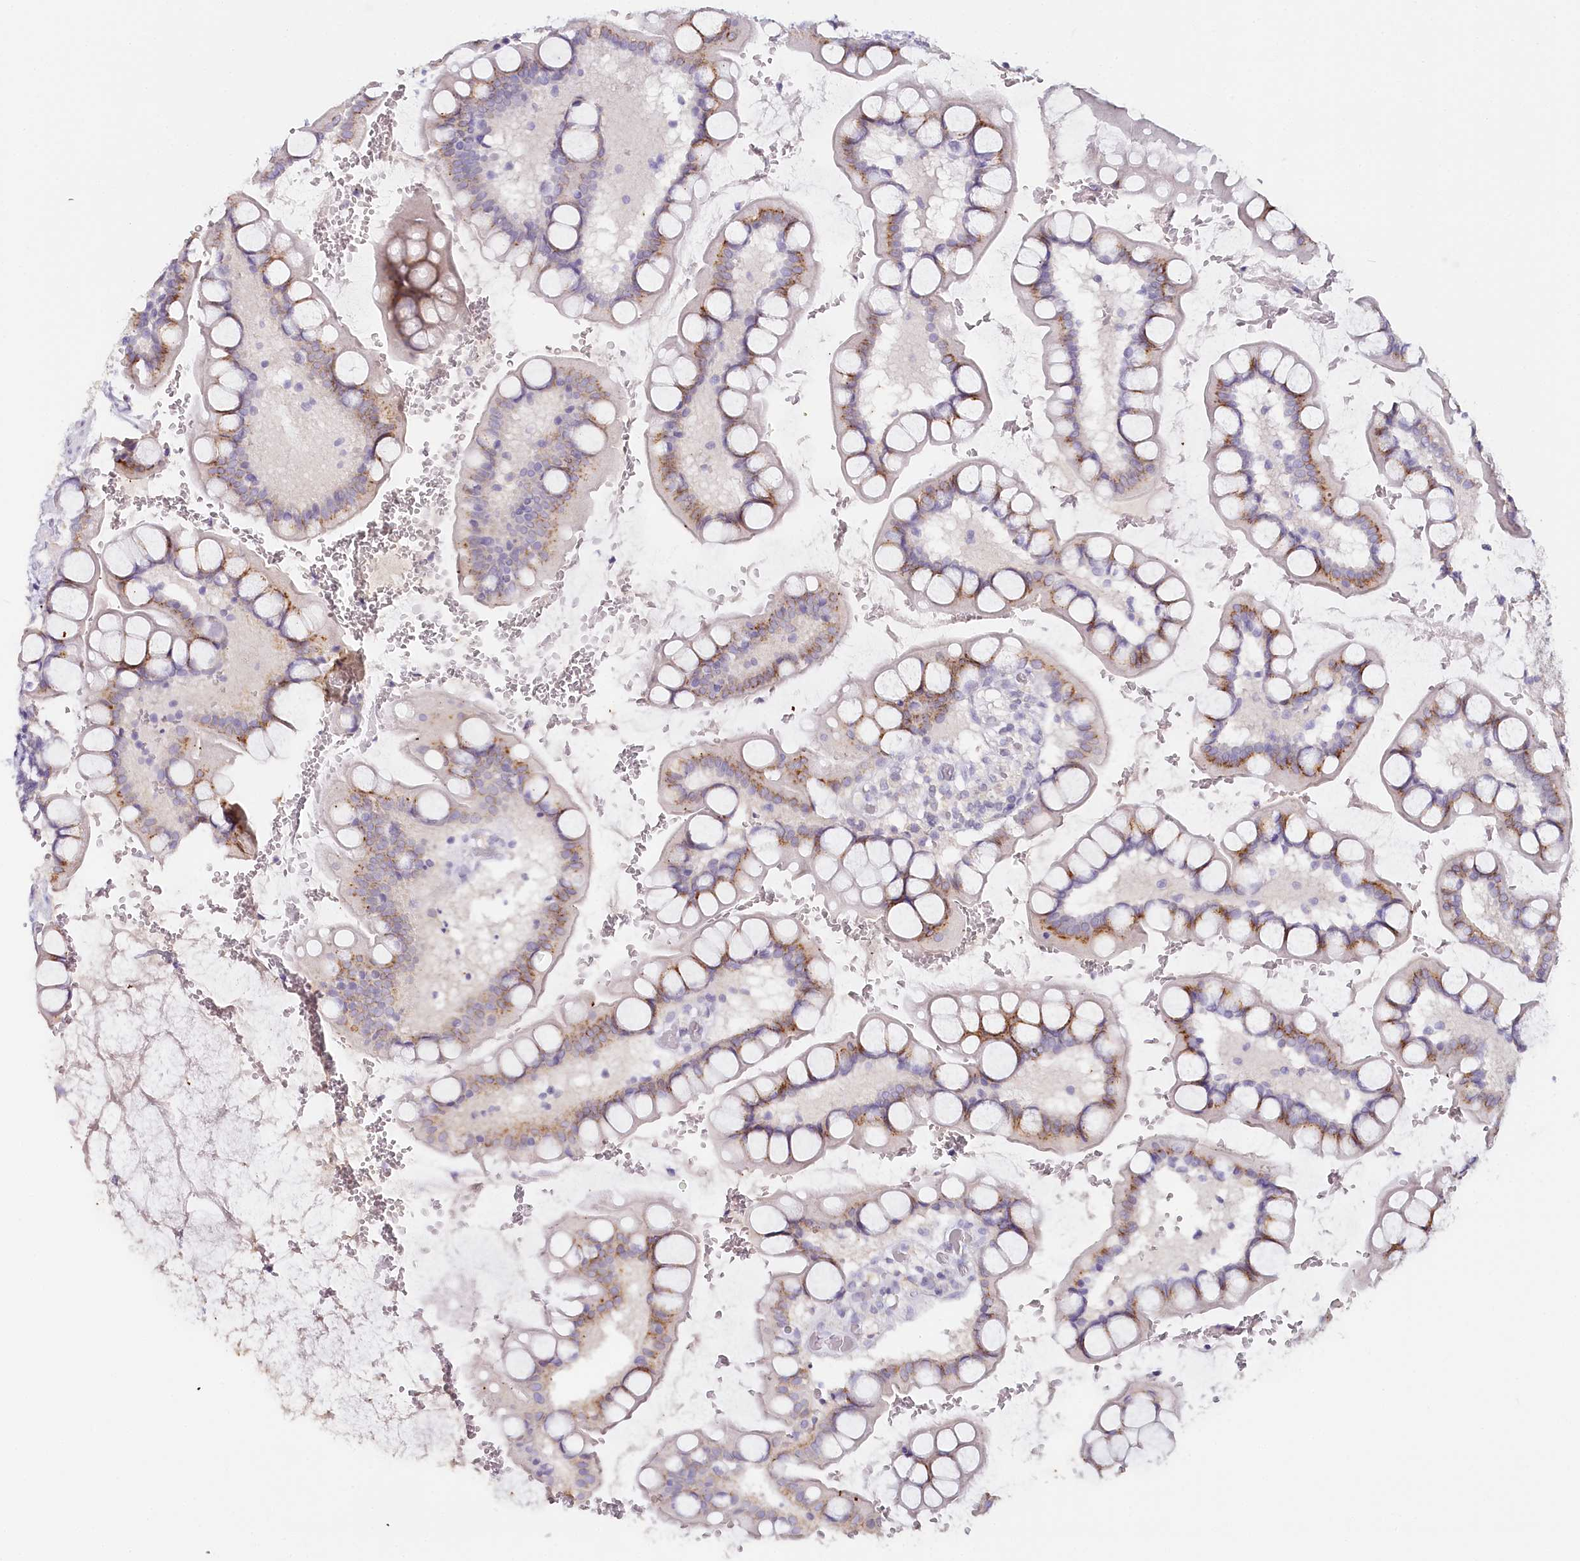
{"staining": {"intensity": "moderate", "quantity": "25%-75%", "location": "cytoplasmic/membranous"}, "tissue": "small intestine", "cell_type": "Glandular cells", "image_type": "normal", "snomed": [{"axis": "morphology", "description": "Normal tissue, NOS"}, {"axis": "topography", "description": "Small intestine"}], "caption": "Immunohistochemistry (IHC) photomicrograph of unremarkable human small intestine stained for a protein (brown), which exhibits medium levels of moderate cytoplasmic/membranous expression in about 25%-75% of glandular cells.", "gene": "TP53", "patient": {"sex": "male", "age": 52}}